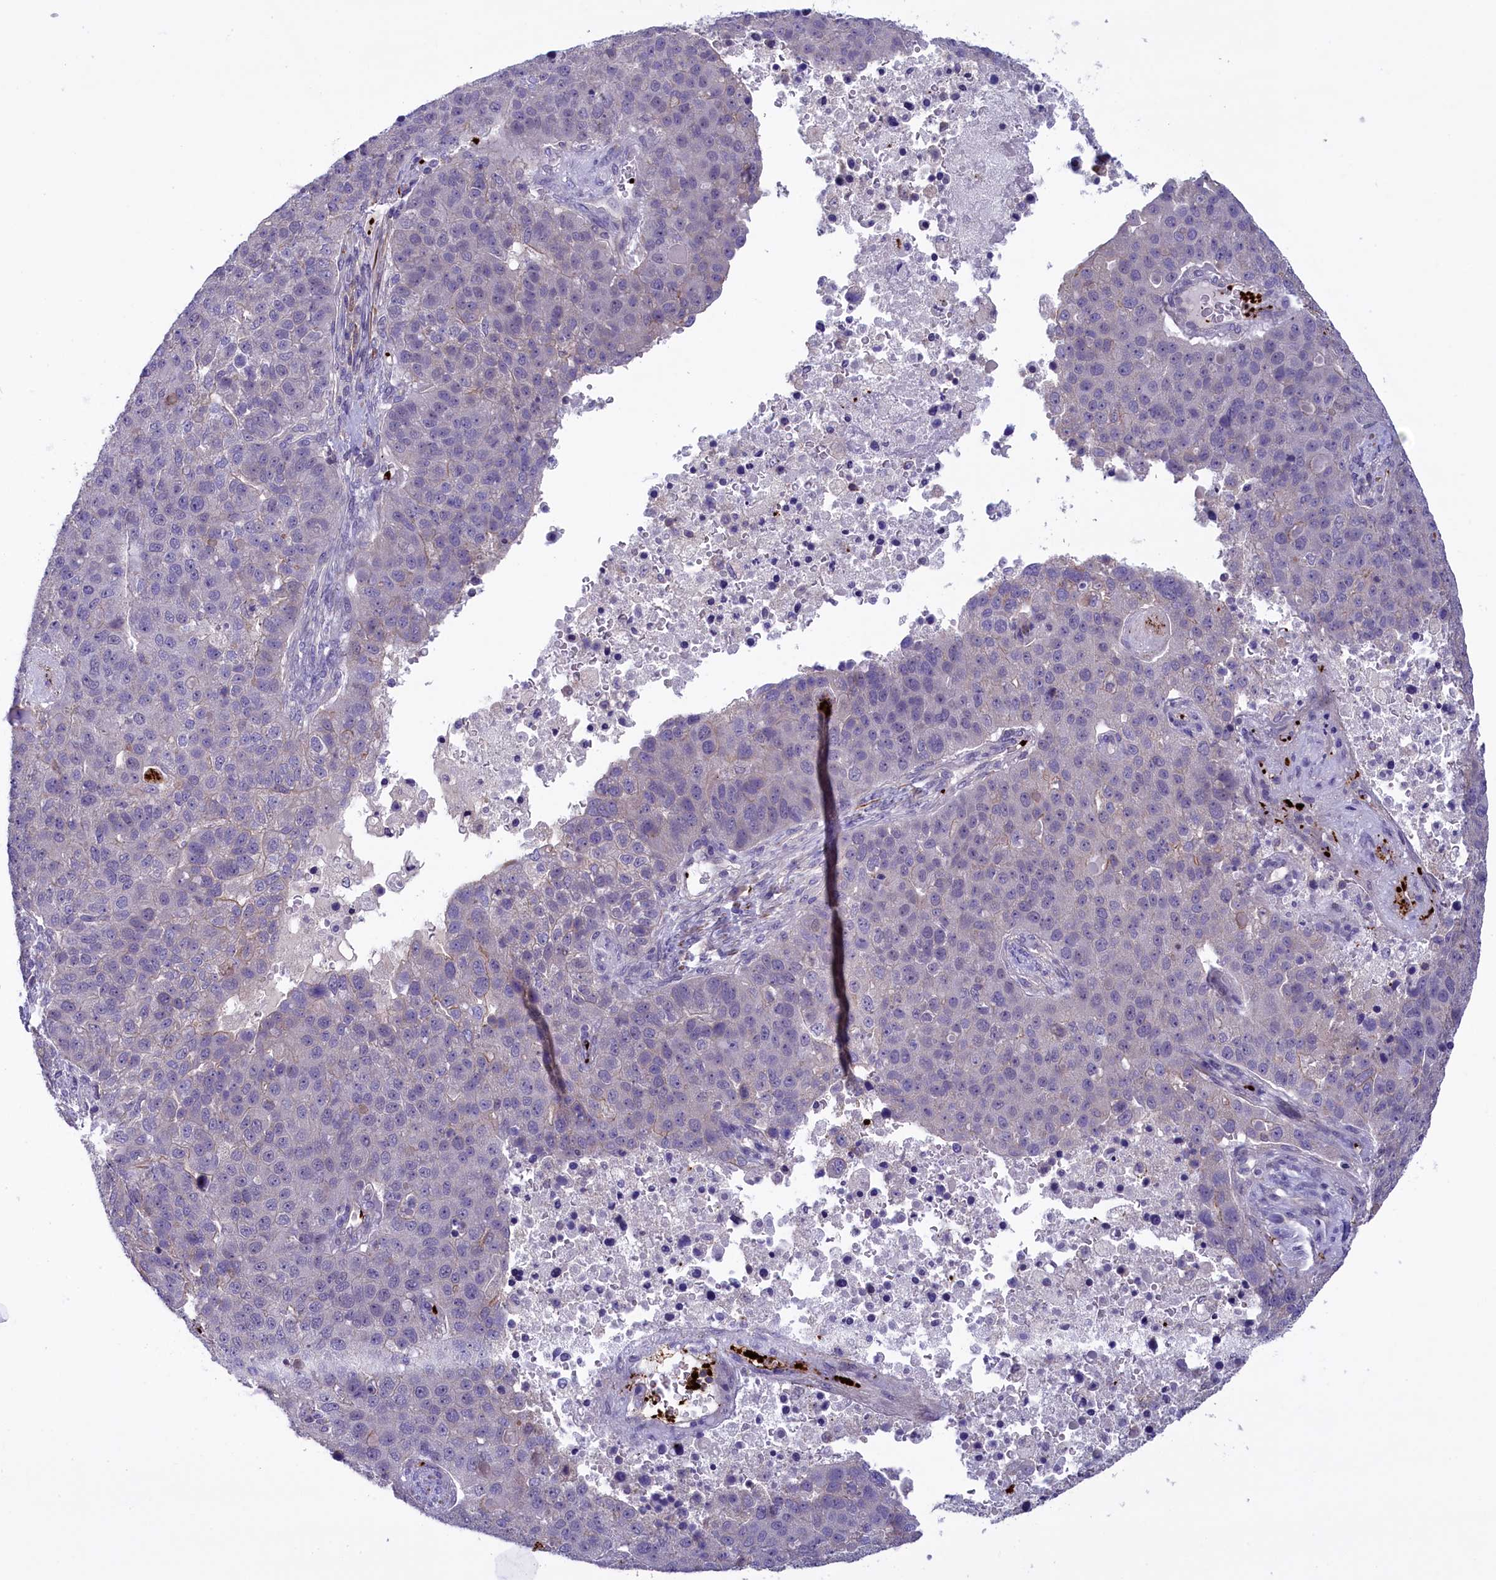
{"staining": {"intensity": "negative", "quantity": "none", "location": "none"}, "tissue": "pancreatic cancer", "cell_type": "Tumor cells", "image_type": "cancer", "snomed": [{"axis": "morphology", "description": "Adenocarcinoma, NOS"}, {"axis": "topography", "description": "Pancreas"}], "caption": "Tumor cells are negative for protein expression in human adenocarcinoma (pancreatic).", "gene": "HEATR3", "patient": {"sex": "female", "age": 61}}